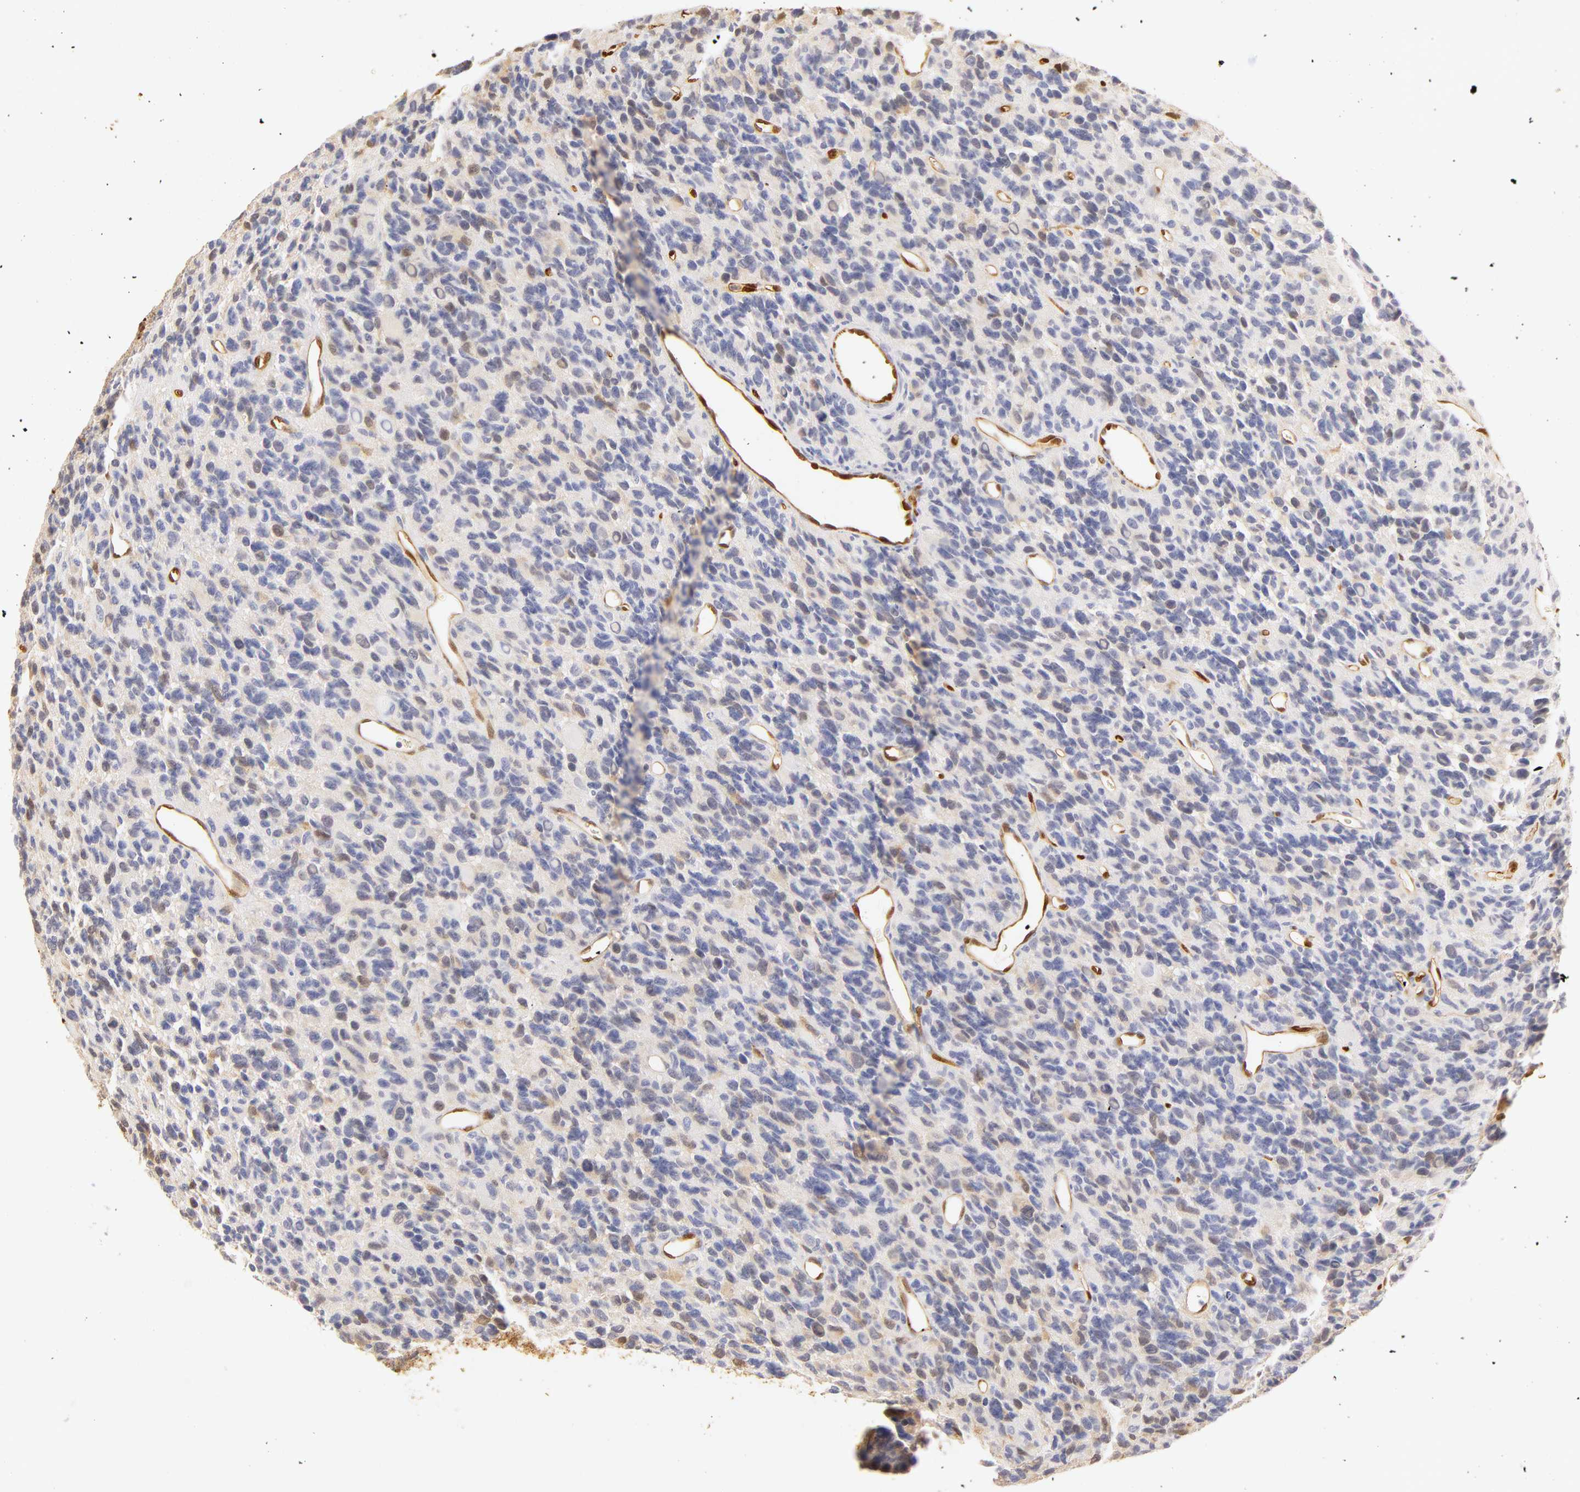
{"staining": {"intensity": "negative", "quantity": "none", "location": "none"}, "tissue": "glioma", "cell_type": "Tumor cells", "image_type": "cancer", "snomed": [{"axis": "morphology", "description": "Glioma, malignant, High grade"}, {"axis": "topography", "description": "Brain"}], "caption": "Tumor cells show no significant positivity in malignant high-grade glioma.", "gene": "CA2", "patient": {"sex": "male", "age": 77}}